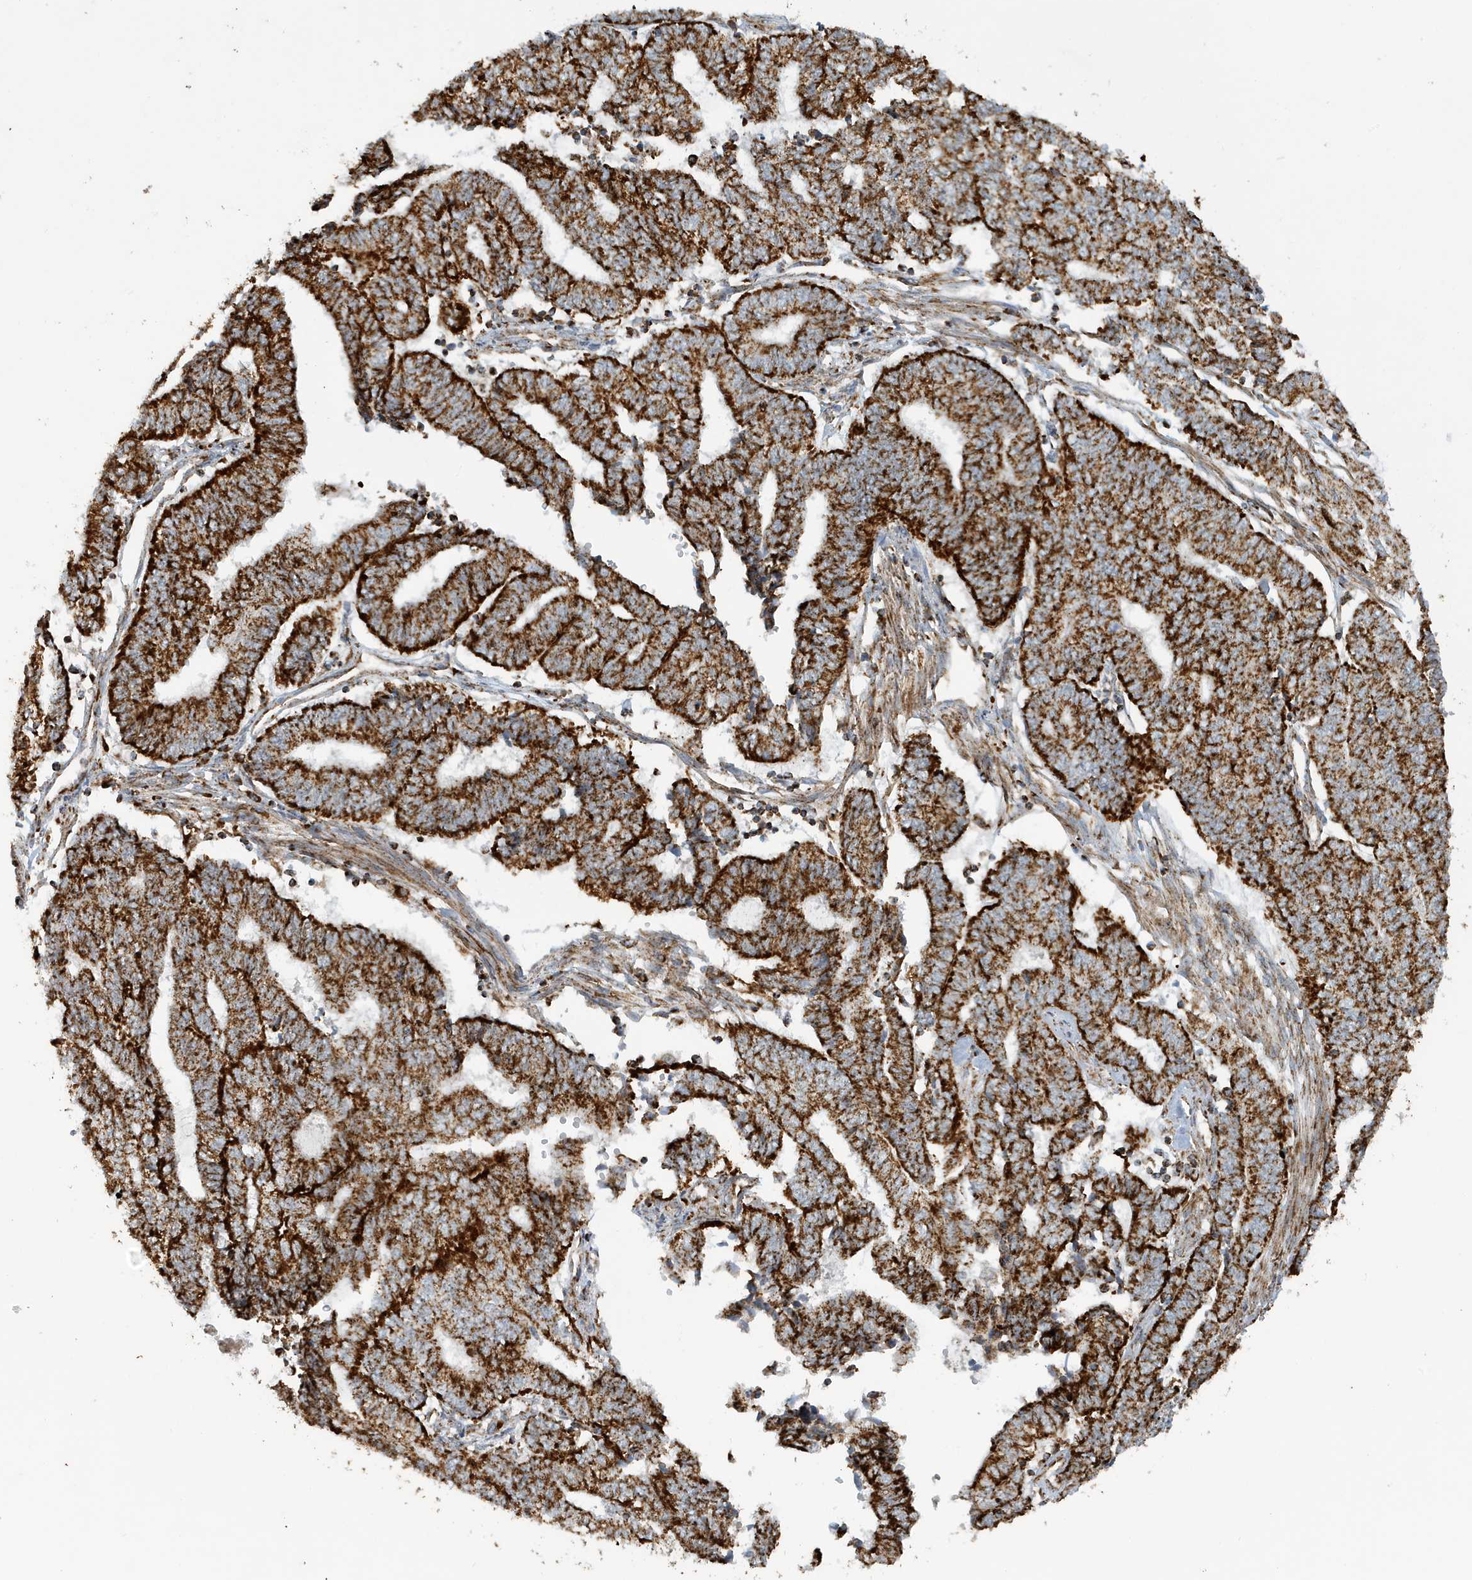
{"staining": {"intensity": "strong", "quantity": ">75%", "location": "cytoplasmic/membranous"}, "tissue": "endometrial cancer", "cell_type": "Tumor cells", "image_type": "cancer", "snomed": [{"axis": "morphology", "description": "Adenocarcinoma, NOS"}, {"axis": "topography", "description": "Uterus"}, {"axis": "topography", "description": "Endometrium"}], "caption": "Human endometrial cancer (adenocarcinoma) stained with a brown dye exhibits strong cytoplasmic/membranous positive expression in about >75% of tumor cells.", "gene": "MAN1A1", "patient": {"sex": "female", "age": 70}}